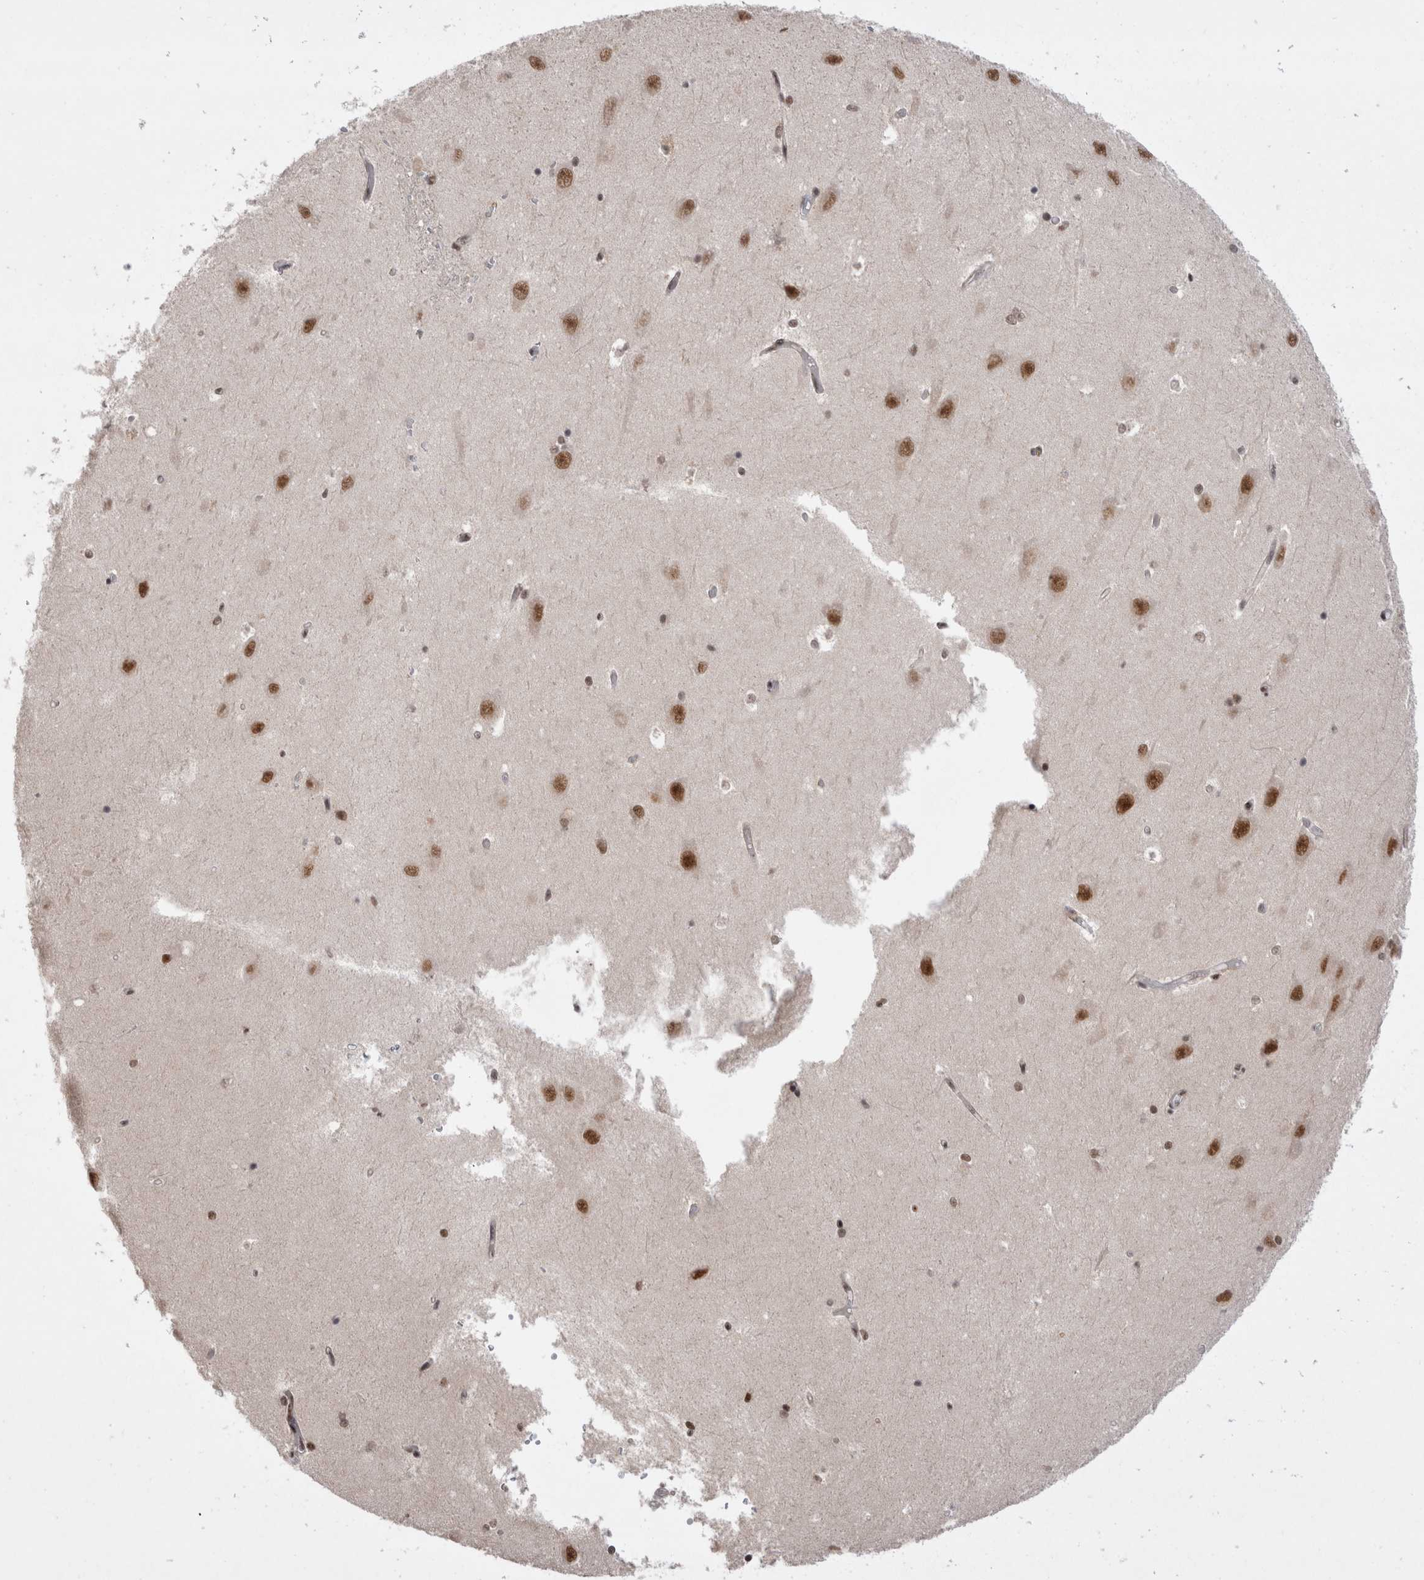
{"staining": {"intensity": "moderate", "quantity": ">75%", "location": "nuclear"}, "tissue": "hippocampus", "cell_type": "Glial cells", "image_type": "normal", "snomed": [{"axis": "morphology", "description": "Normal tissue, NOS"}, {"axis": "topography", "description": "Hippocampus"}], "caption": "Immunohistochemistry (DAB) staining of benign human hippocampus displays moderate nuclear protein expression in approximately >75% of glial cells. The staining was performed using DAB, with brown indicating positive protein expression. Nuclei are stained blue with hematoxylin.", "gene": "EYA2", "patient": {"sex": "male", "age": 45}}